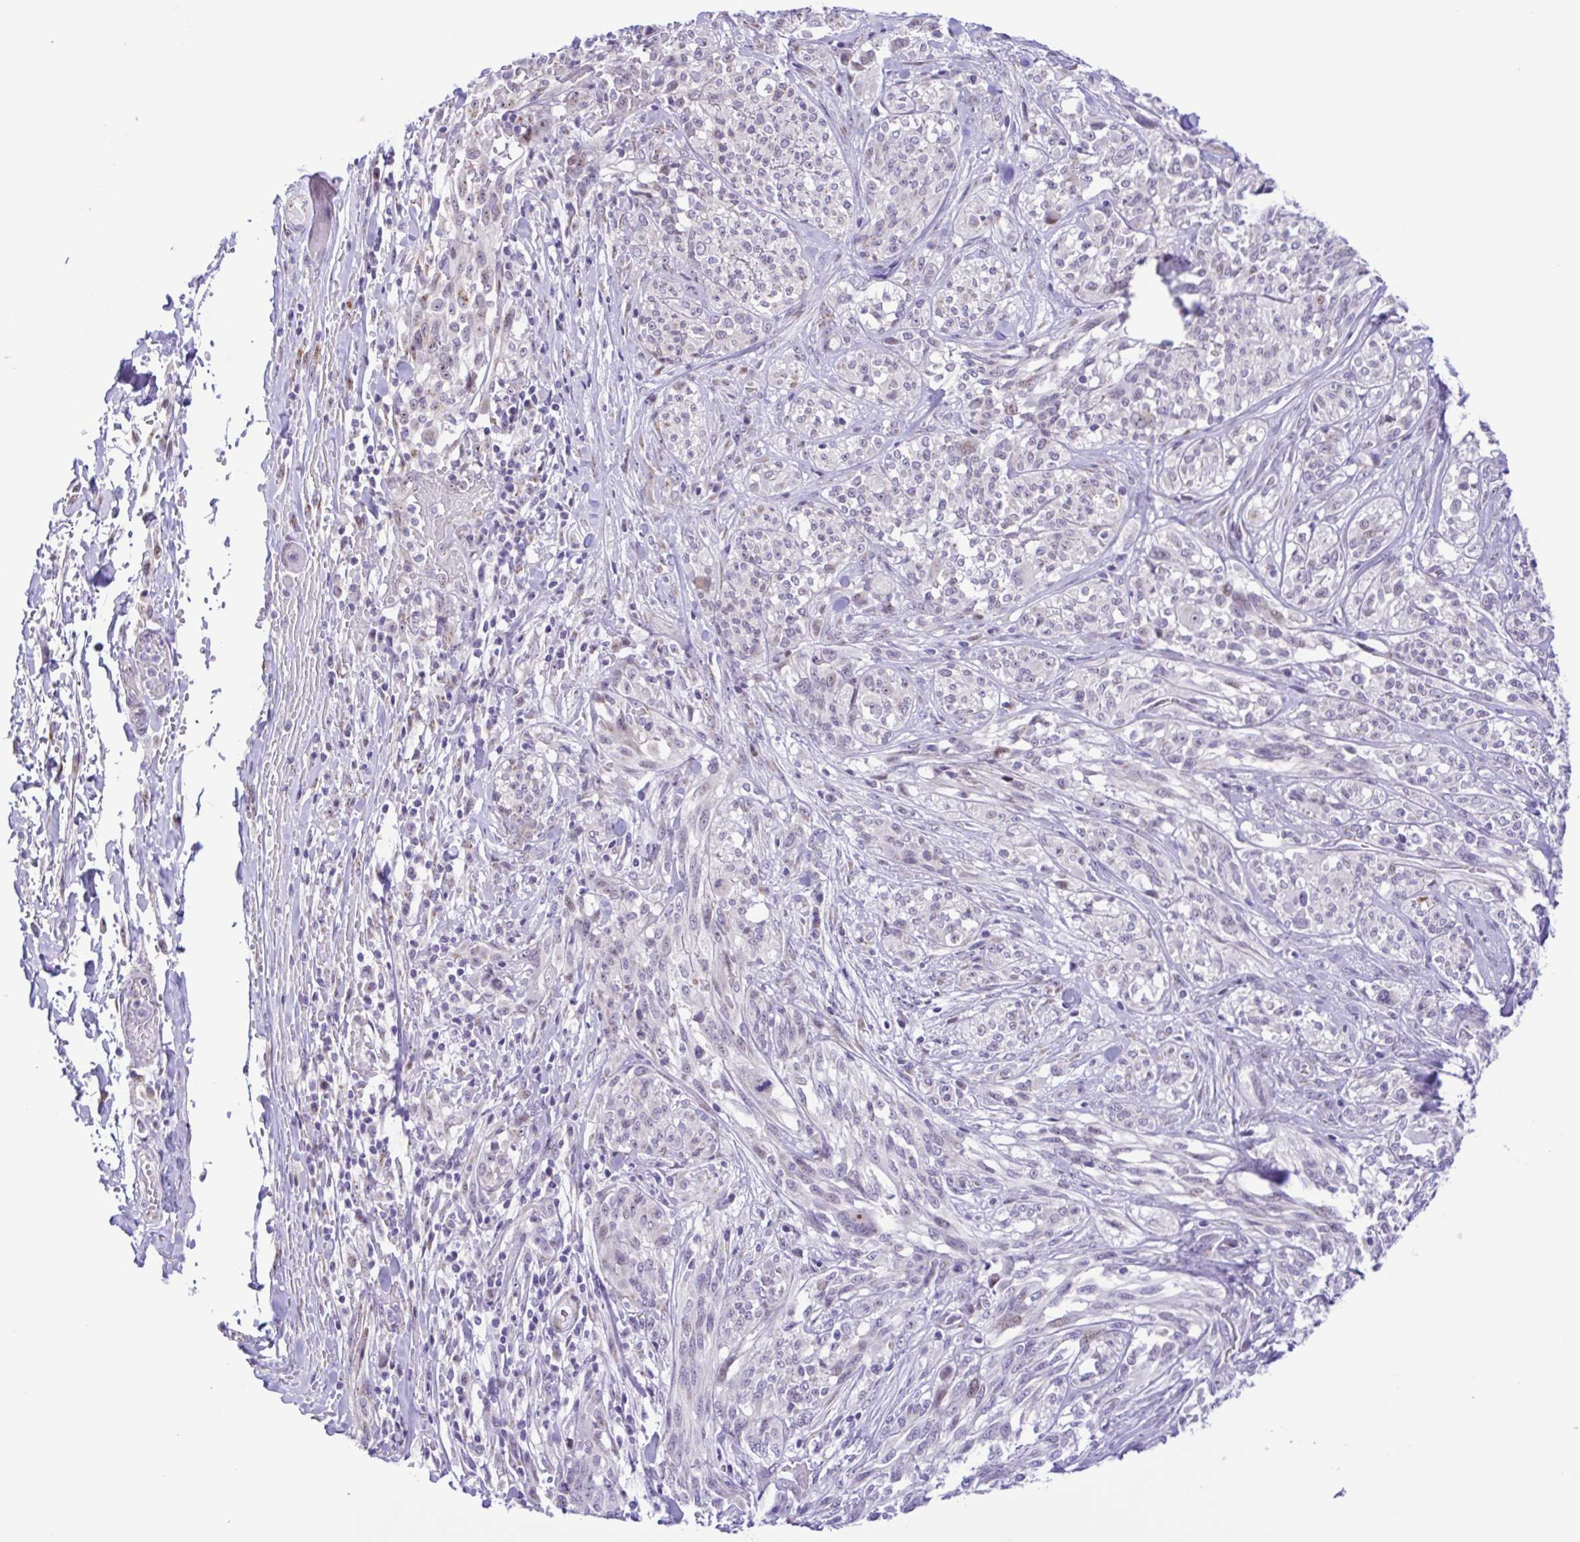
{"staining": {"intensity": "weak", "quantity": "<25%", "location": "nuclear"}, "tissue": "melanoma", "cell_type": "Tumor cells", "image_type": "cancer", "snomed": [{"axis": "morphology", "description": "Malignant melanoma, NOS"}, {"axis": "topography", "description": "Skin"}], "caption": "IHC micrograph of human melanoma stained for a protein (brown), which displays no expression in tumor cells.", "gene": "TGM3", "patient": {"sex": "female", "age": 91}}